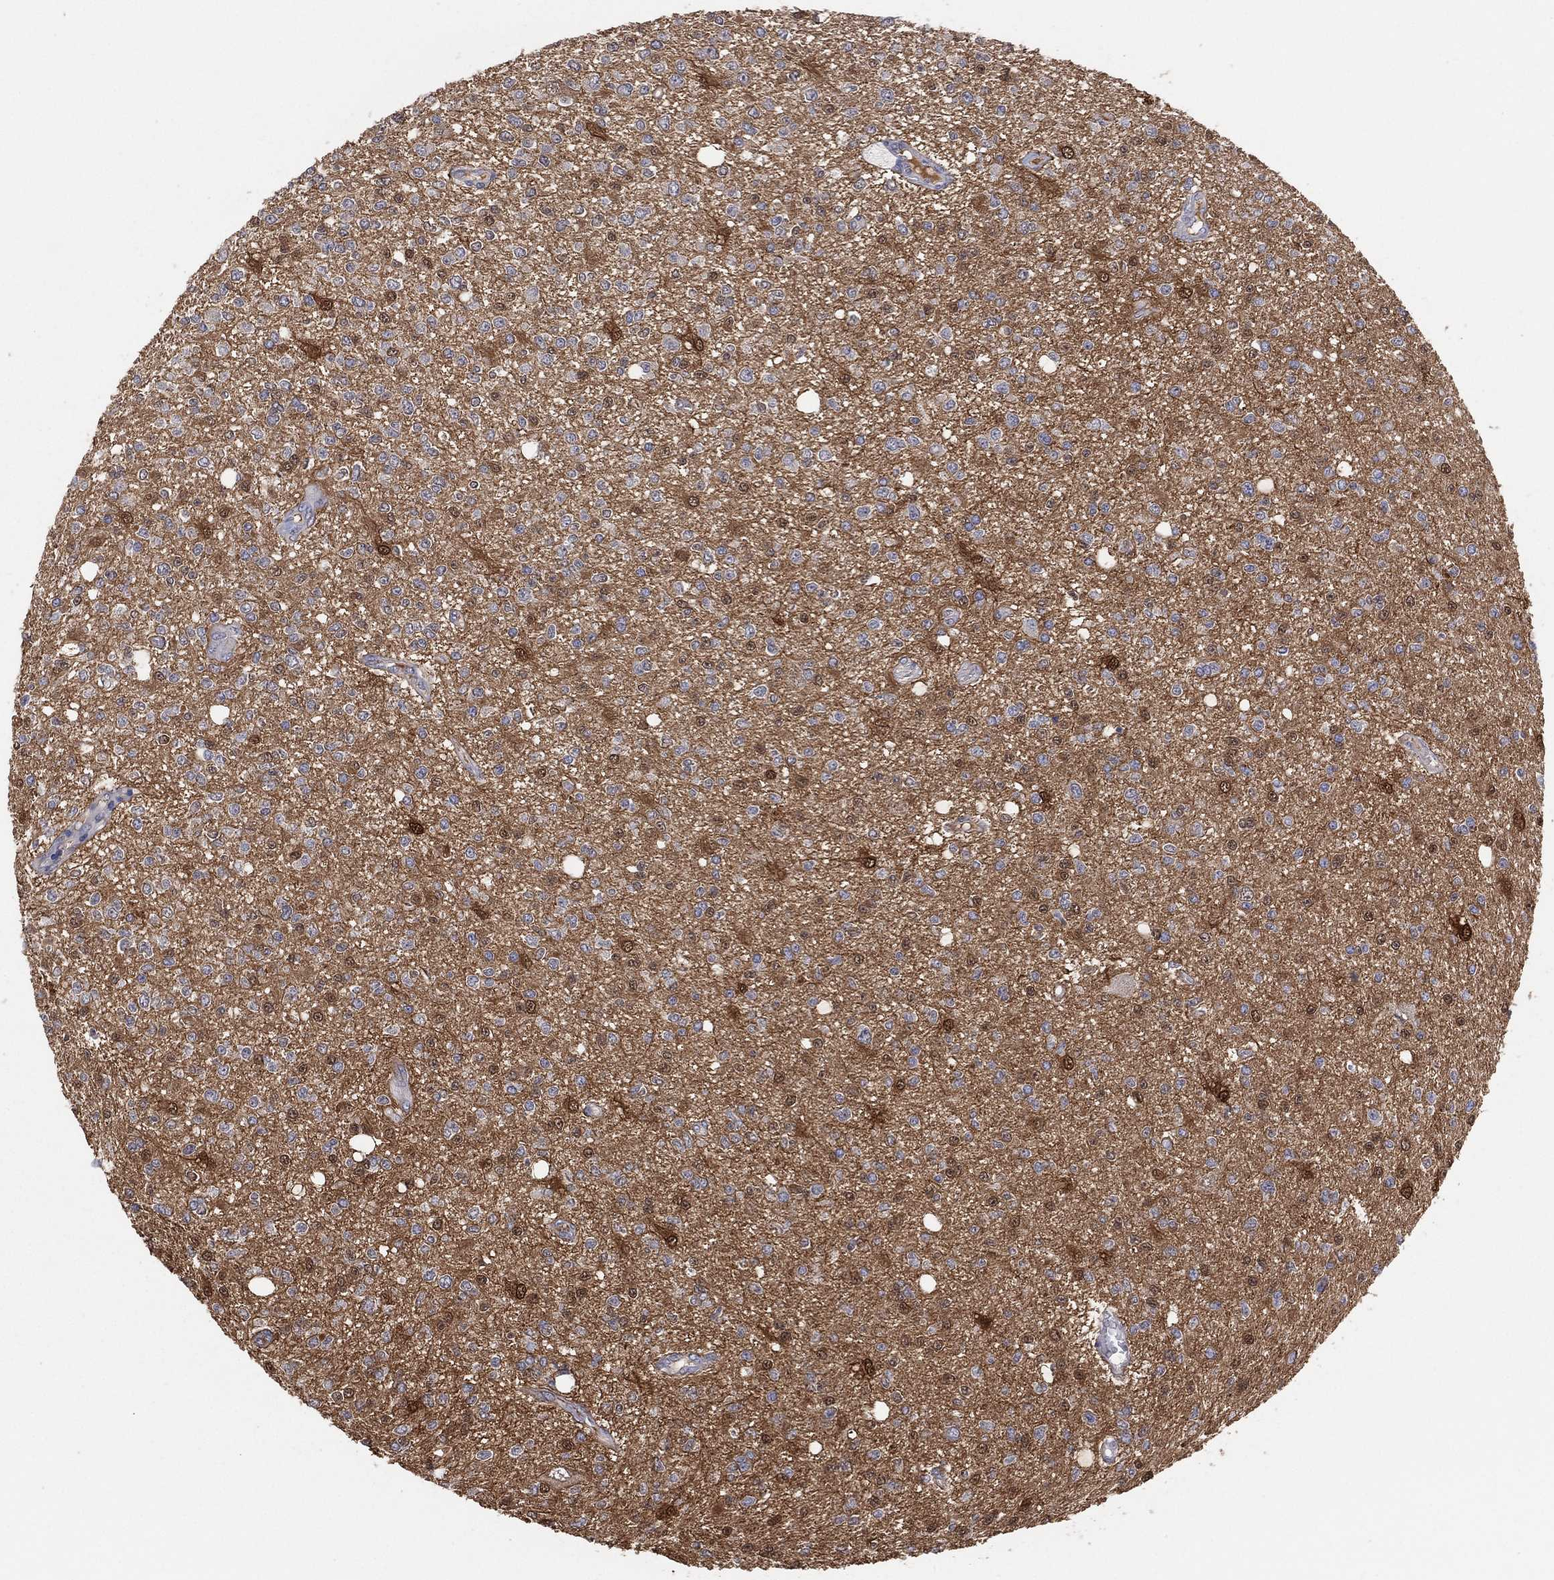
{"staining": {"intensity": "strong", "quantity": "<25%", "location": "cytoplasmic/membranous,nuclear"}, "tissue": "glioma", "cell_type": "Tumor cells", "image_type": "cancer", "snomed": [{"axis": "morphology", "description": "Glioma, malignant, Low grade"}, {"axis": "topography", "description": "Brain"}], "caption": "Protein expression analysis of human glioma reveals strong cytoplasmic/membranous and nuclear staining in approximately <25% of tumor cells. (DAB IHC, brown staining for protein, blue staining for nuclei).", "gene": "DDAH1", "patient": {"sex": "male", "age": 67}}